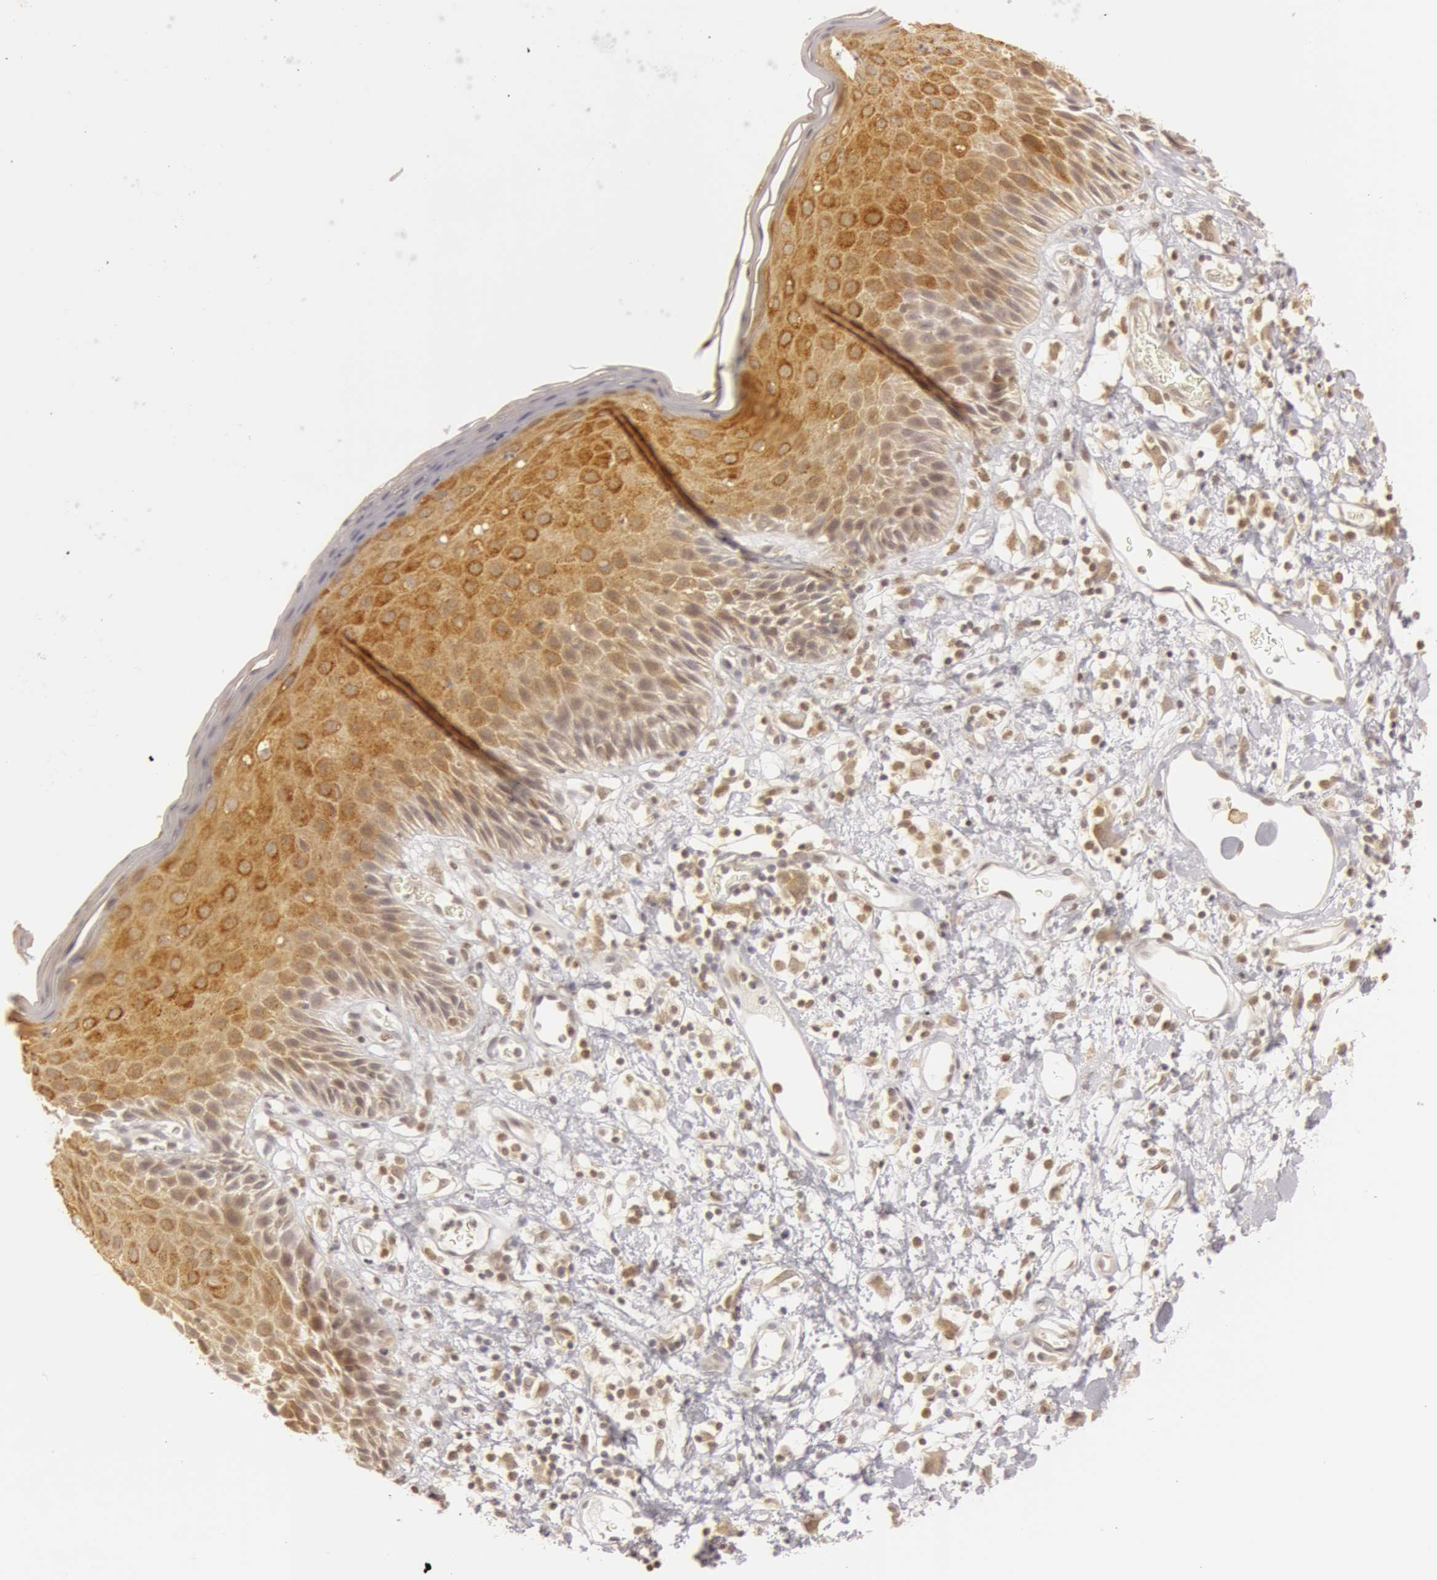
{"staining": {"intensity": "moderate", "quantity": "25%-75%", "location": "cytoplasmic/membranous"}, "tissue": "skin", "cell_type": "Epidermal cells", "image_type": "normal", "snomed": [{"axis": "morphology", "description": "Normal tissue, NOS"}, {"axis": "topography", "description": "Vulva"}, {"axis": "topography", "description": "Peripheral nerve tissue"}], "caption": "The image reveals immunohistochemical staining of benign skin. There is moderate cytoplasmic/membranous staining is identified in about 25%-75% of epidermal cells.", "gene": "OASL", "patient": {"sex": "female", "age": 68}}